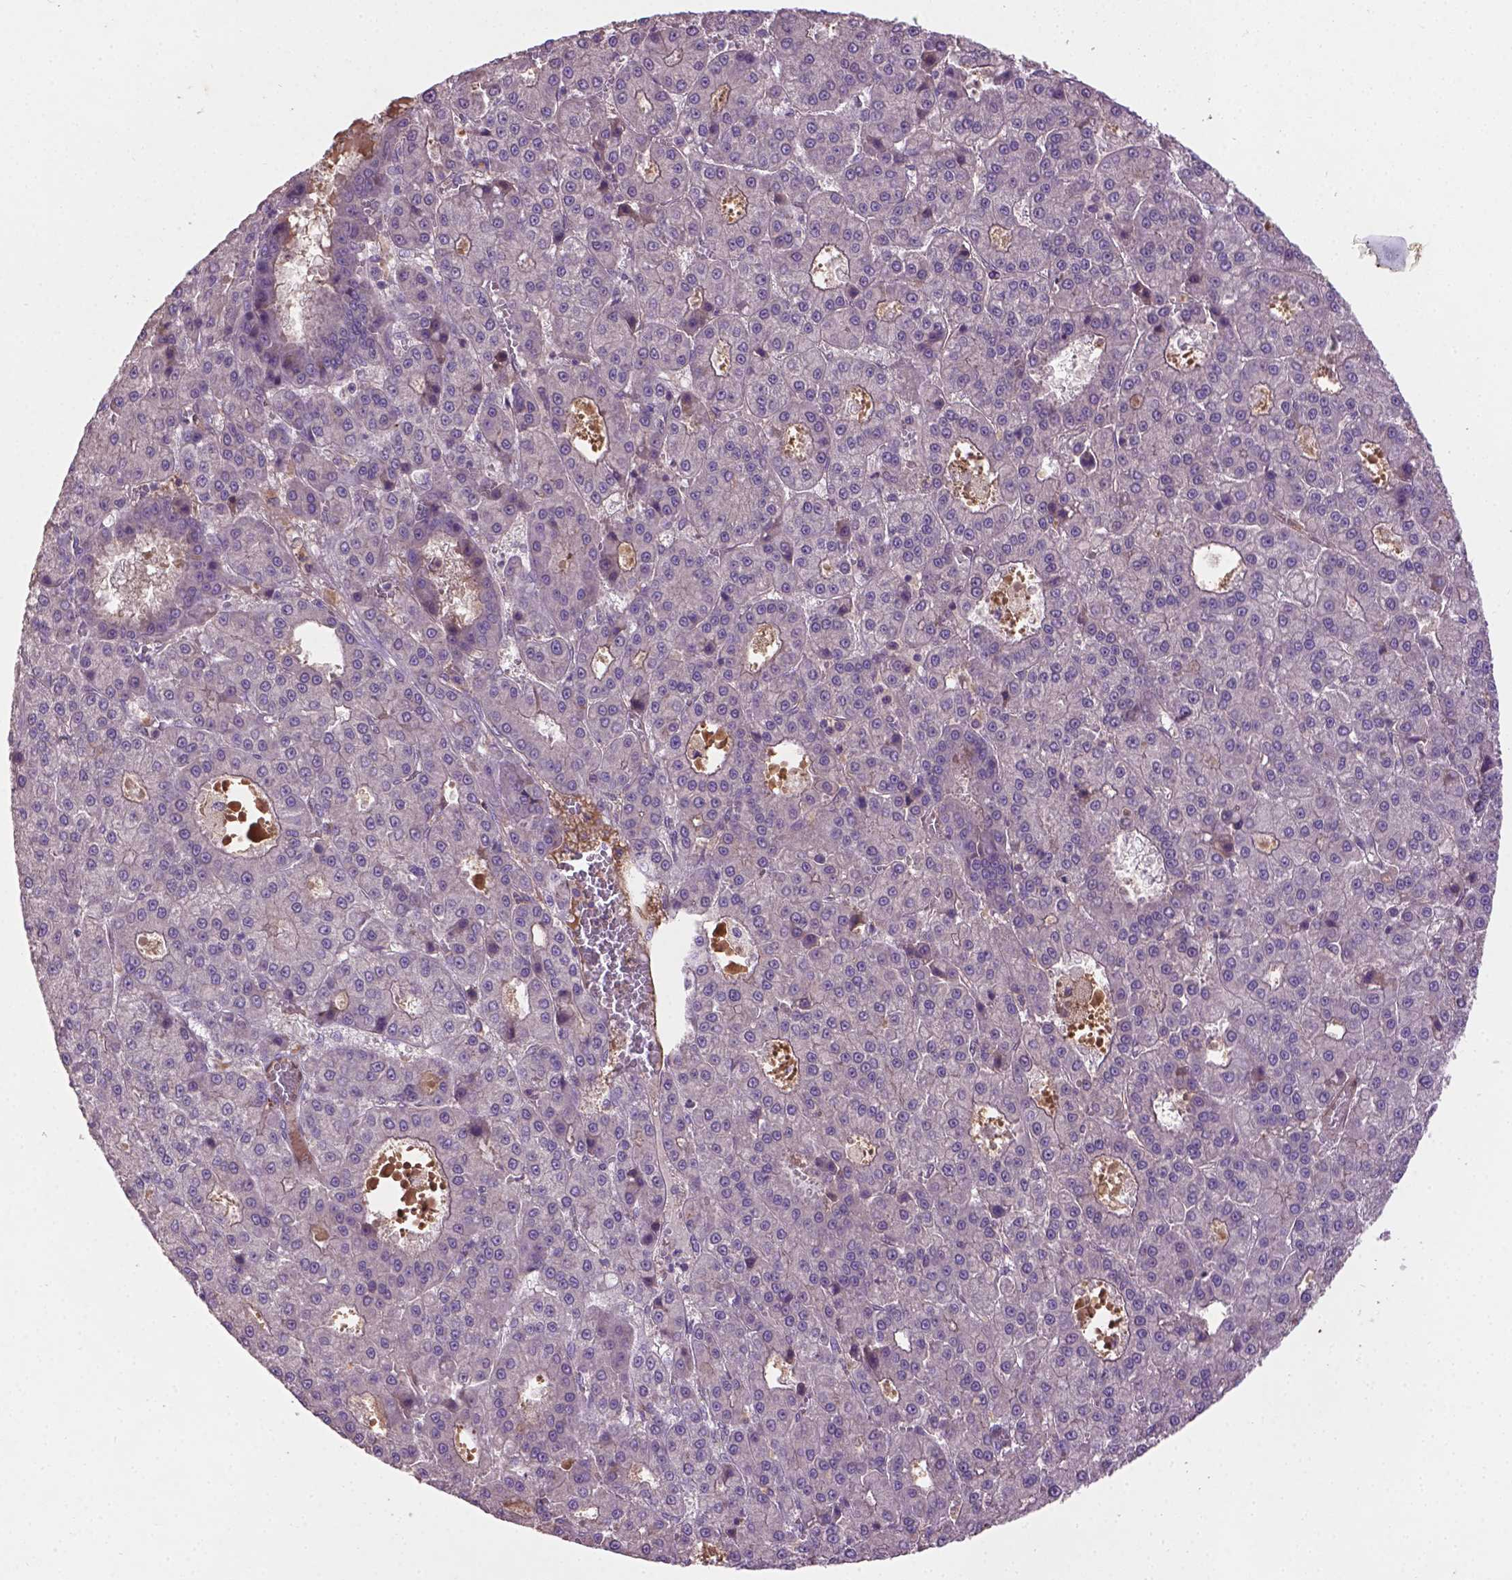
{"staining": {"intensity": "negative", "quantity": "none", "location": "none"}, "tissue": "liver cancer", "cell_type": "Tumor cells", "image_type": "cancer", "snomed": [{"axis": "morphology", "description": "Carcinoma, Hepatocellular, NOS"}, {"axis": "topography", "description": "Liver"}], "caption": "Tumor cells show no significant expression in liver cancer.", "gene": "SOX17", "patient": {"sex": "male", "age": 70}}